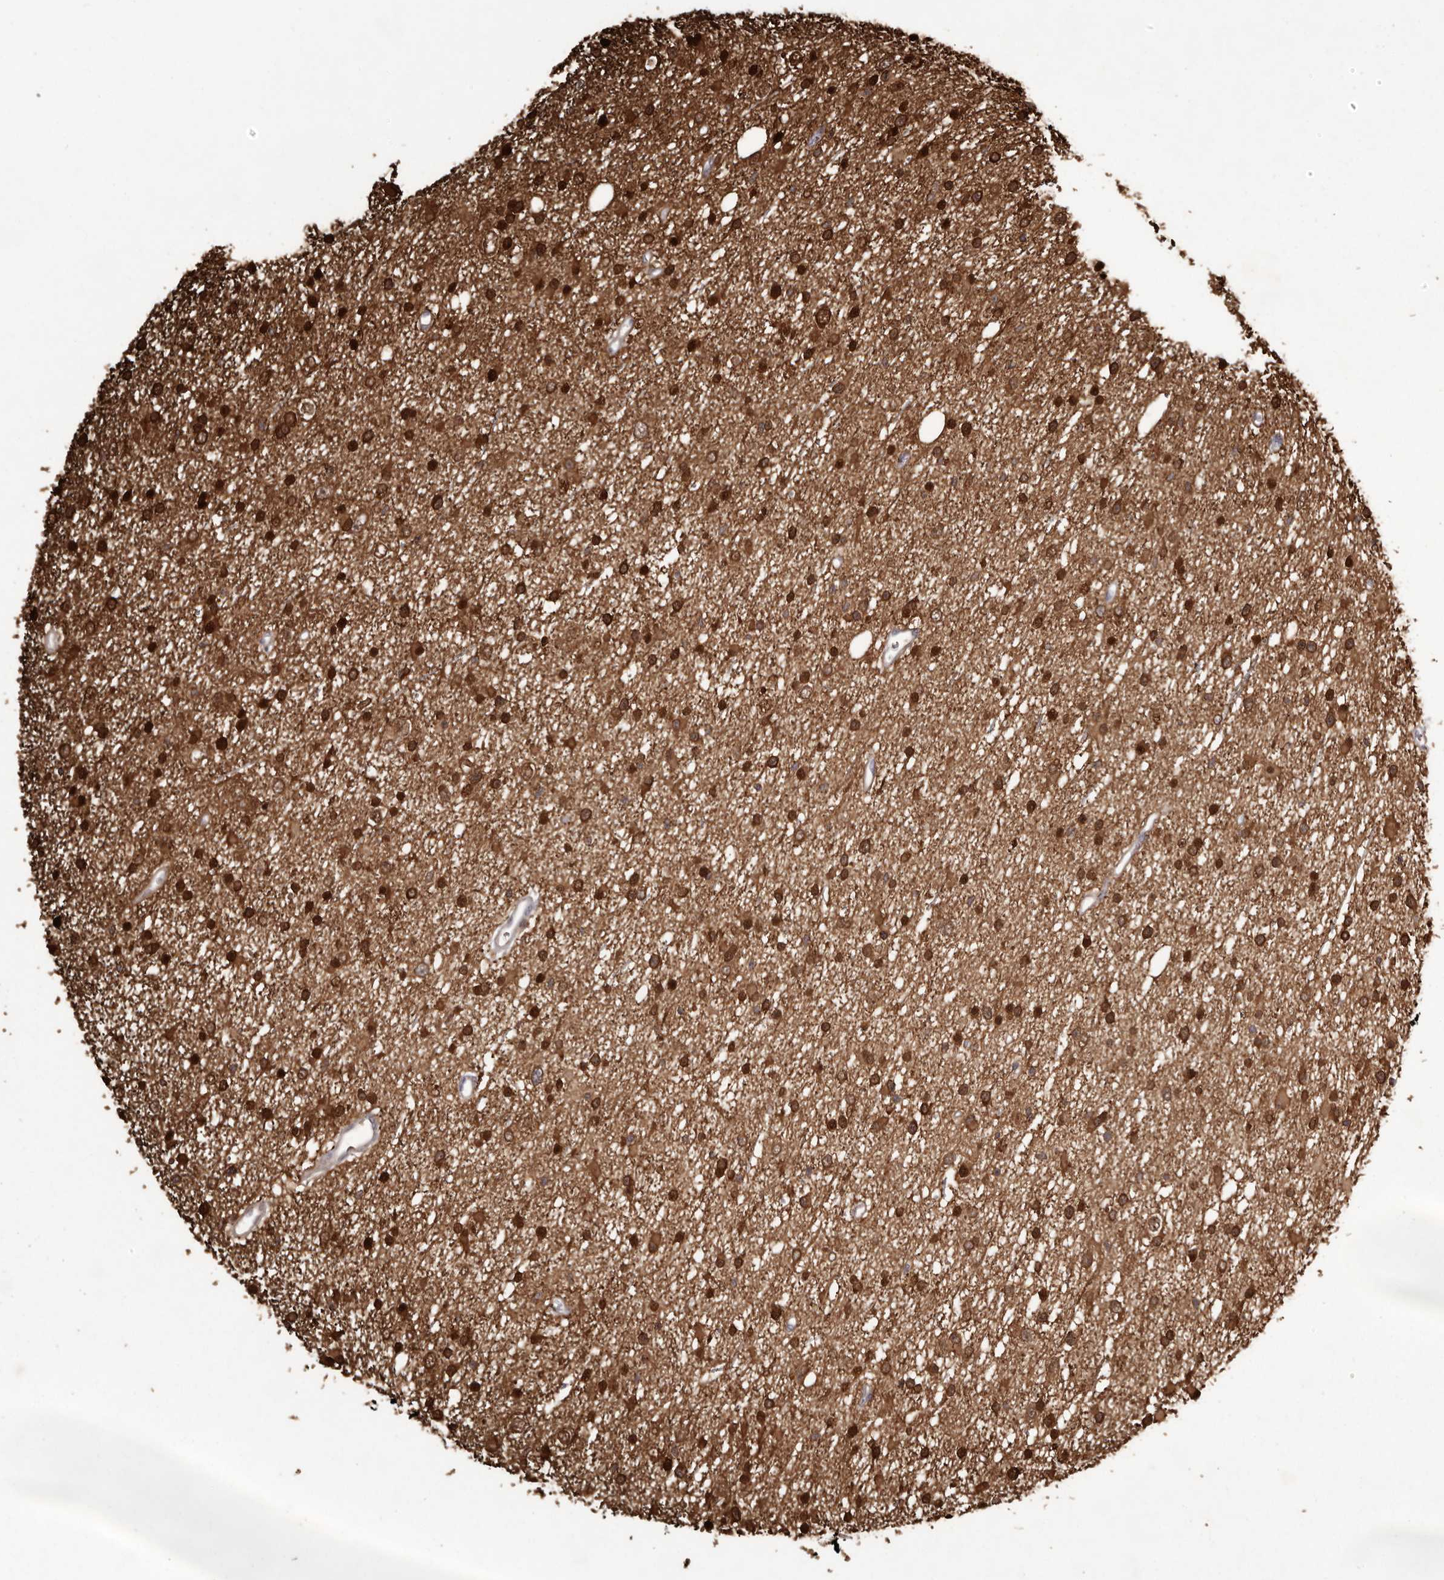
{"staining": {"intensity": "strong", "quantity": ">75%", "location": "cytoplasmic/membranous"}, "tissue": "glioma", "cell_type": "Tumor cells", "image_type": "cancer", "snomed": [{"axis": "morphology", "description": "Glioma, malignant, Low grade"}, {"axis": "topography", "description": "Cerebral cortex"}], "caption": "Immunohistochemical staining of glioma reveals high levels of strong cytoplasmic/membranous protein expression in approximately >75% of tumor cells. The protein is stained brown, and the nuclei are stained in blue (DAB IHC with brightfield microscopy, high magnification).", "gene": "GFOD1", "patient": {"sex": "female", "age": 39}}